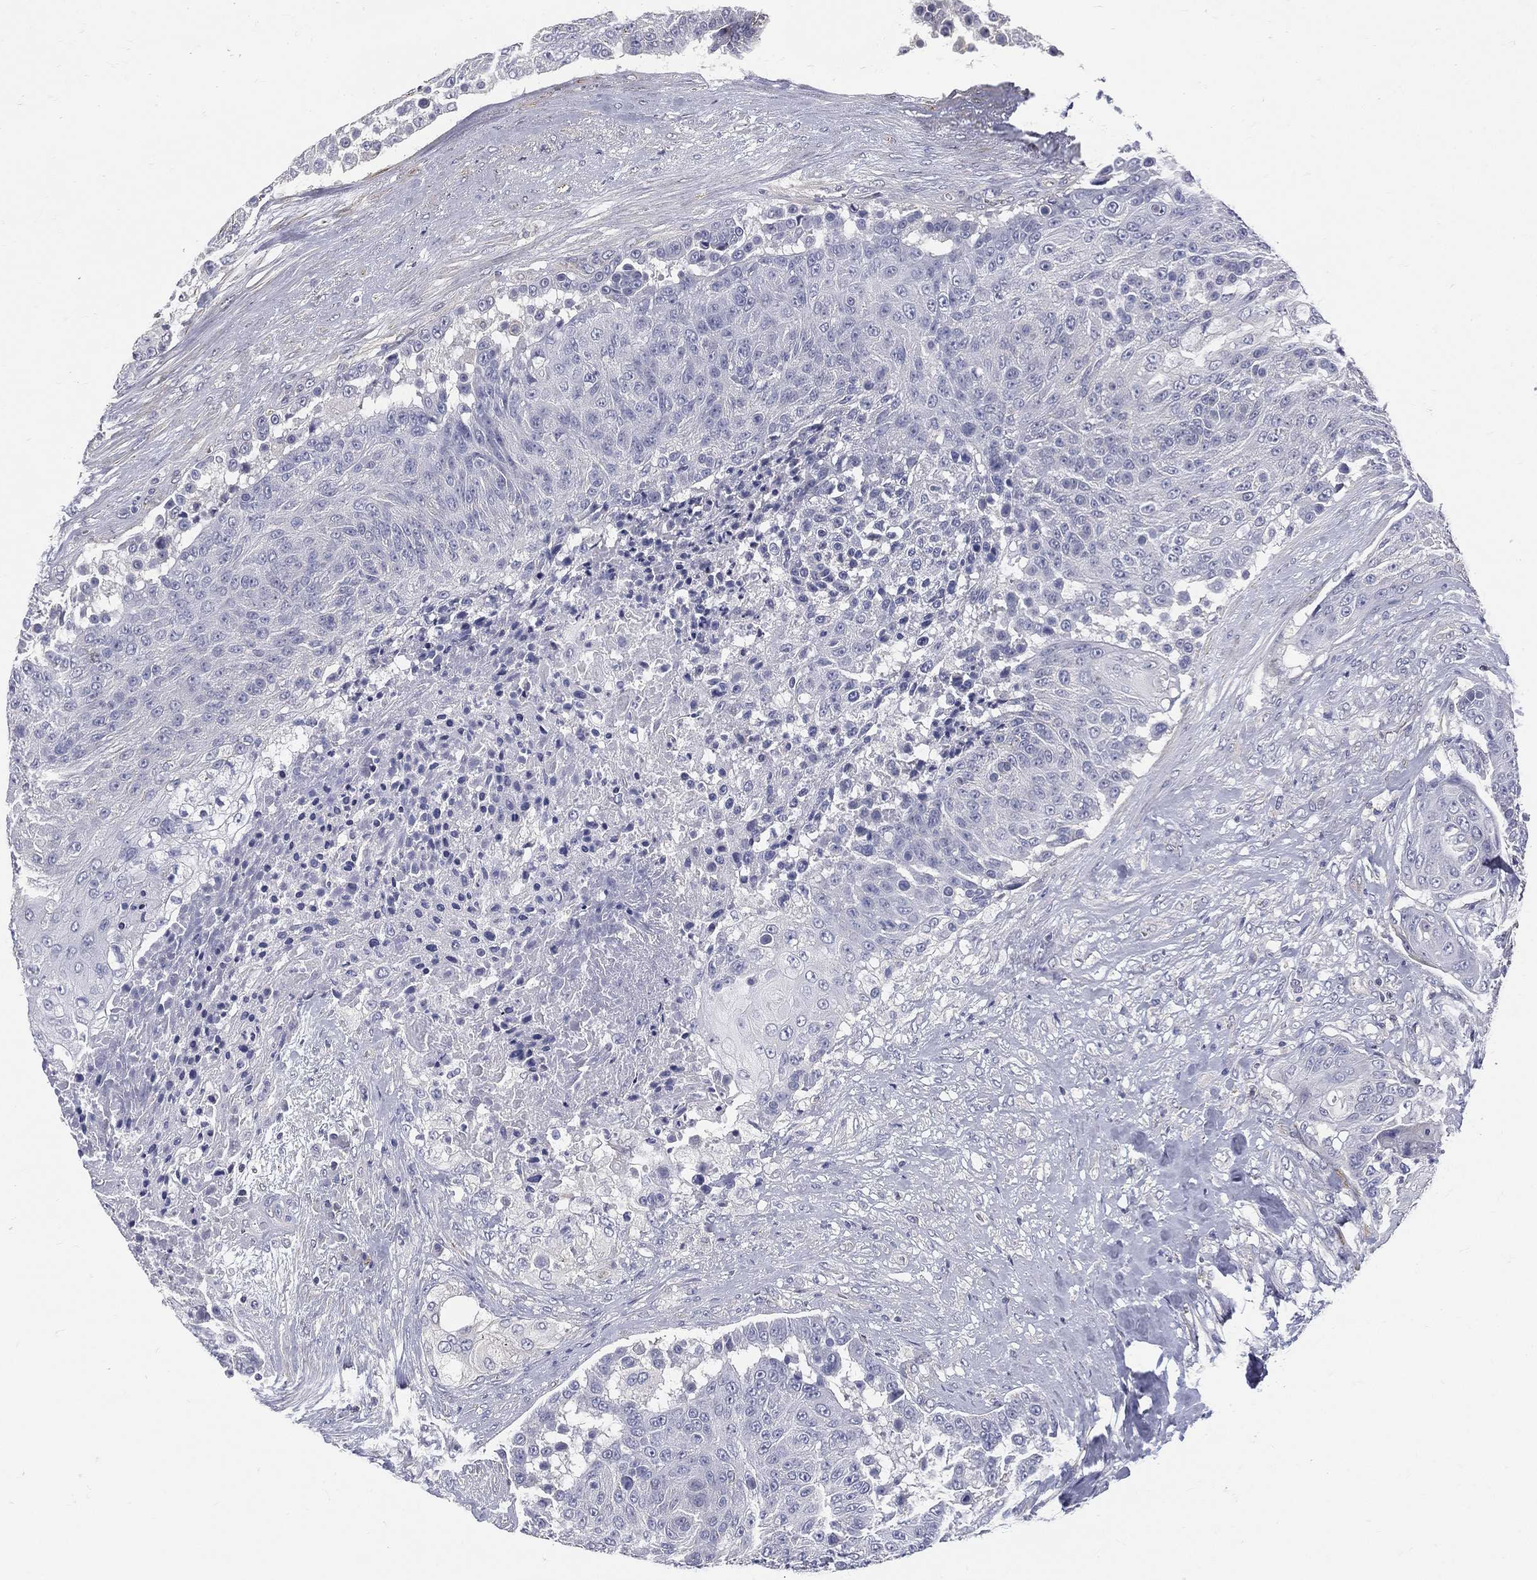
{"staining": {"intensity": "negative", "quantity": "none", "location": "none"}, "tissue": "urothelial cancer", "cell_type": "Tumor cells", "image_type": "cancer", "snomed": [{"axis": "morphology", "description": "Urothelial carcinoma, High grade"}, {"axis": "topography", "description": "Urinary bladder"}], "caption": "High power microscopy histopathology image of an immunohistochemistry image of urothelial cancer, revealing no significant staining in tumor cells. Nuclei are stained in blue.", "gene": "ETNPPL", "patient": {"sex": "female", "age": 63}}